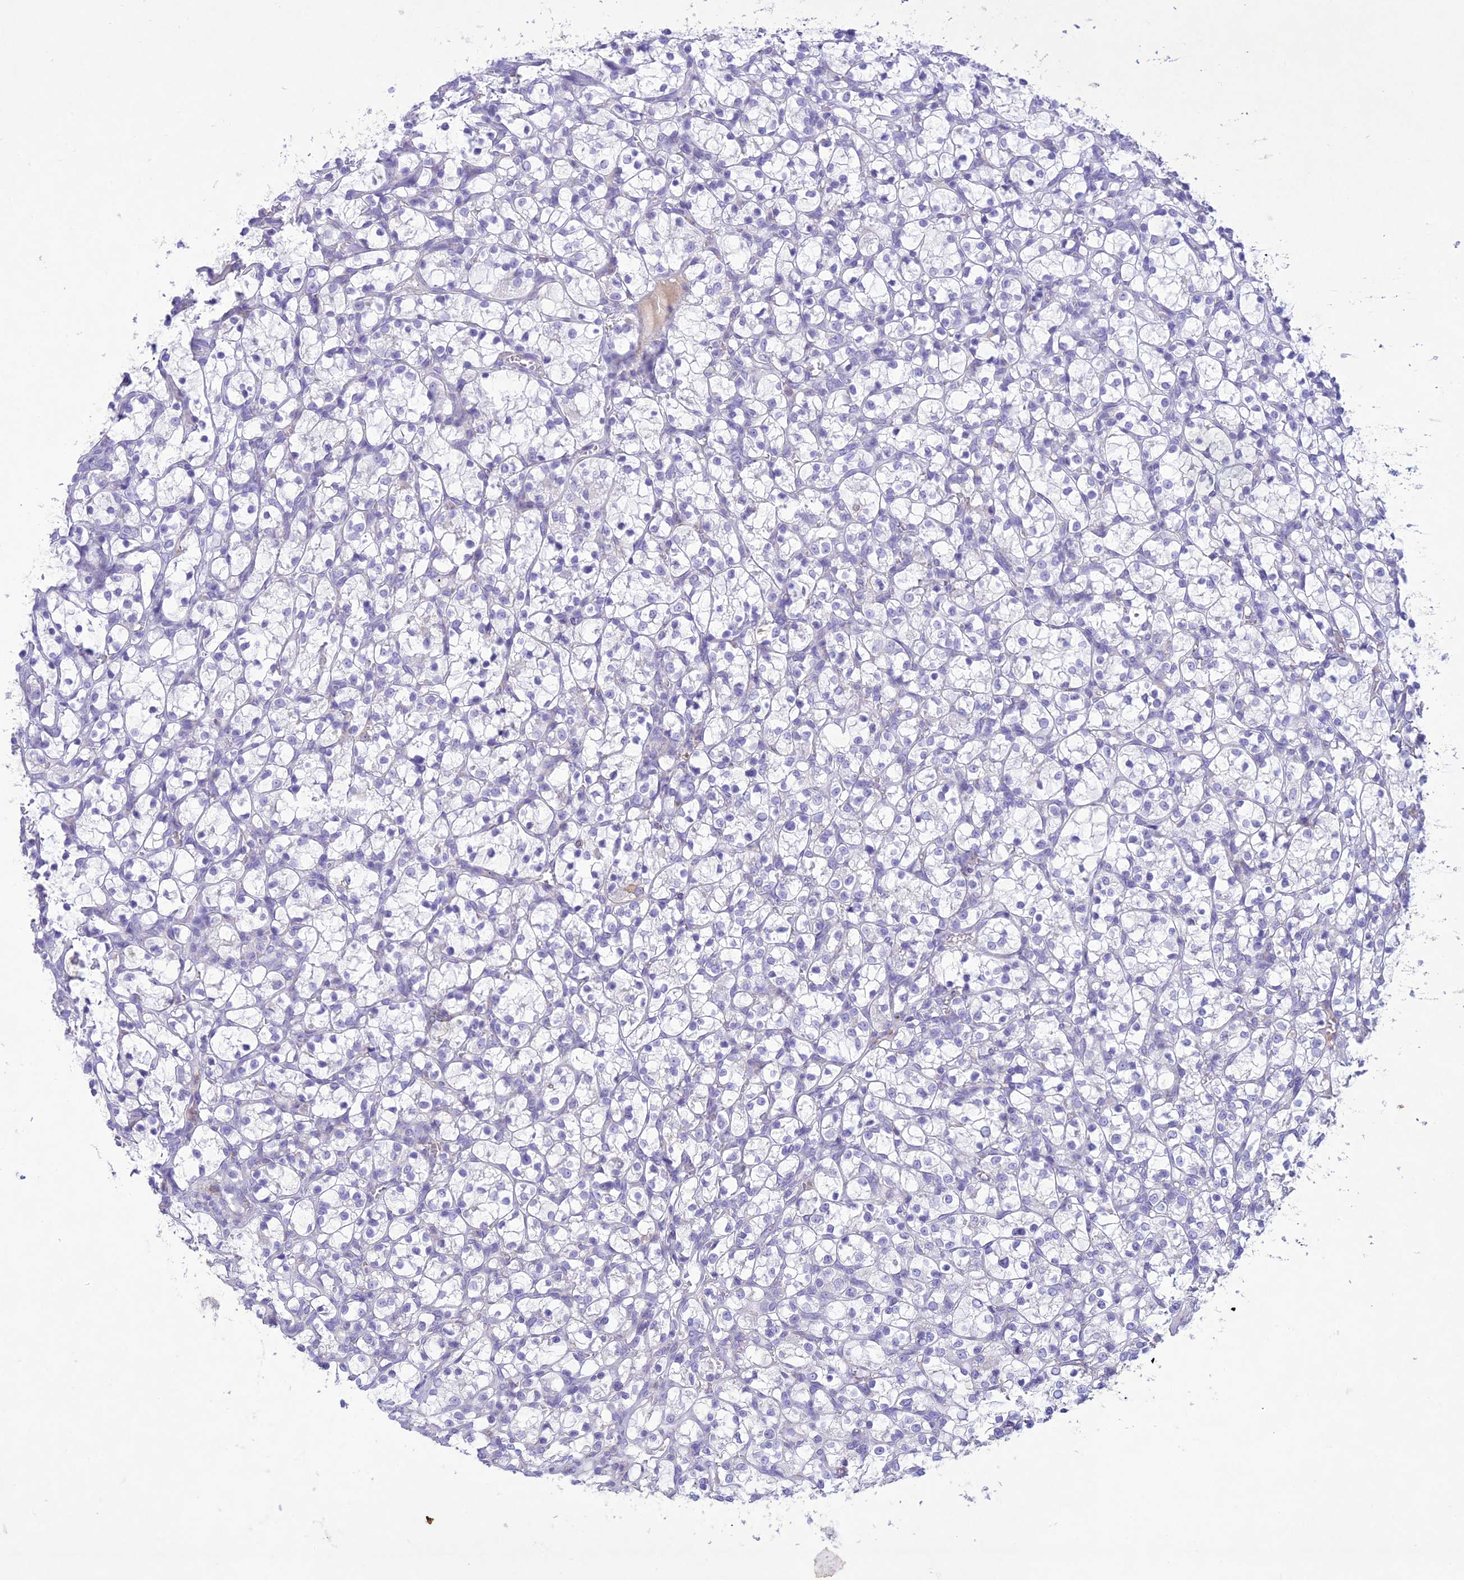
{"staining": {"intensity": "negative", "quantity": "none", "location": "none"}, "tissue": "renal cancer", "cell_type": "Tumor cells", "image_type": "cancer", "snomed": [{"axis": "morphology", "description": "Adenocarcinoma, NOS"}, {"axis": "topography", "description": "Kidney"}], "caption": "DAB immunohistochemical staining of human renal adenocarcinoma demonstrates no significant positivity in tumor cells. (Brightfield microscopy of DAB (3,3'-diaminobenzidine) IHC at high magnification).", "gene": "SLC13A5", "patient": {"sex": "female", "age": 69}}